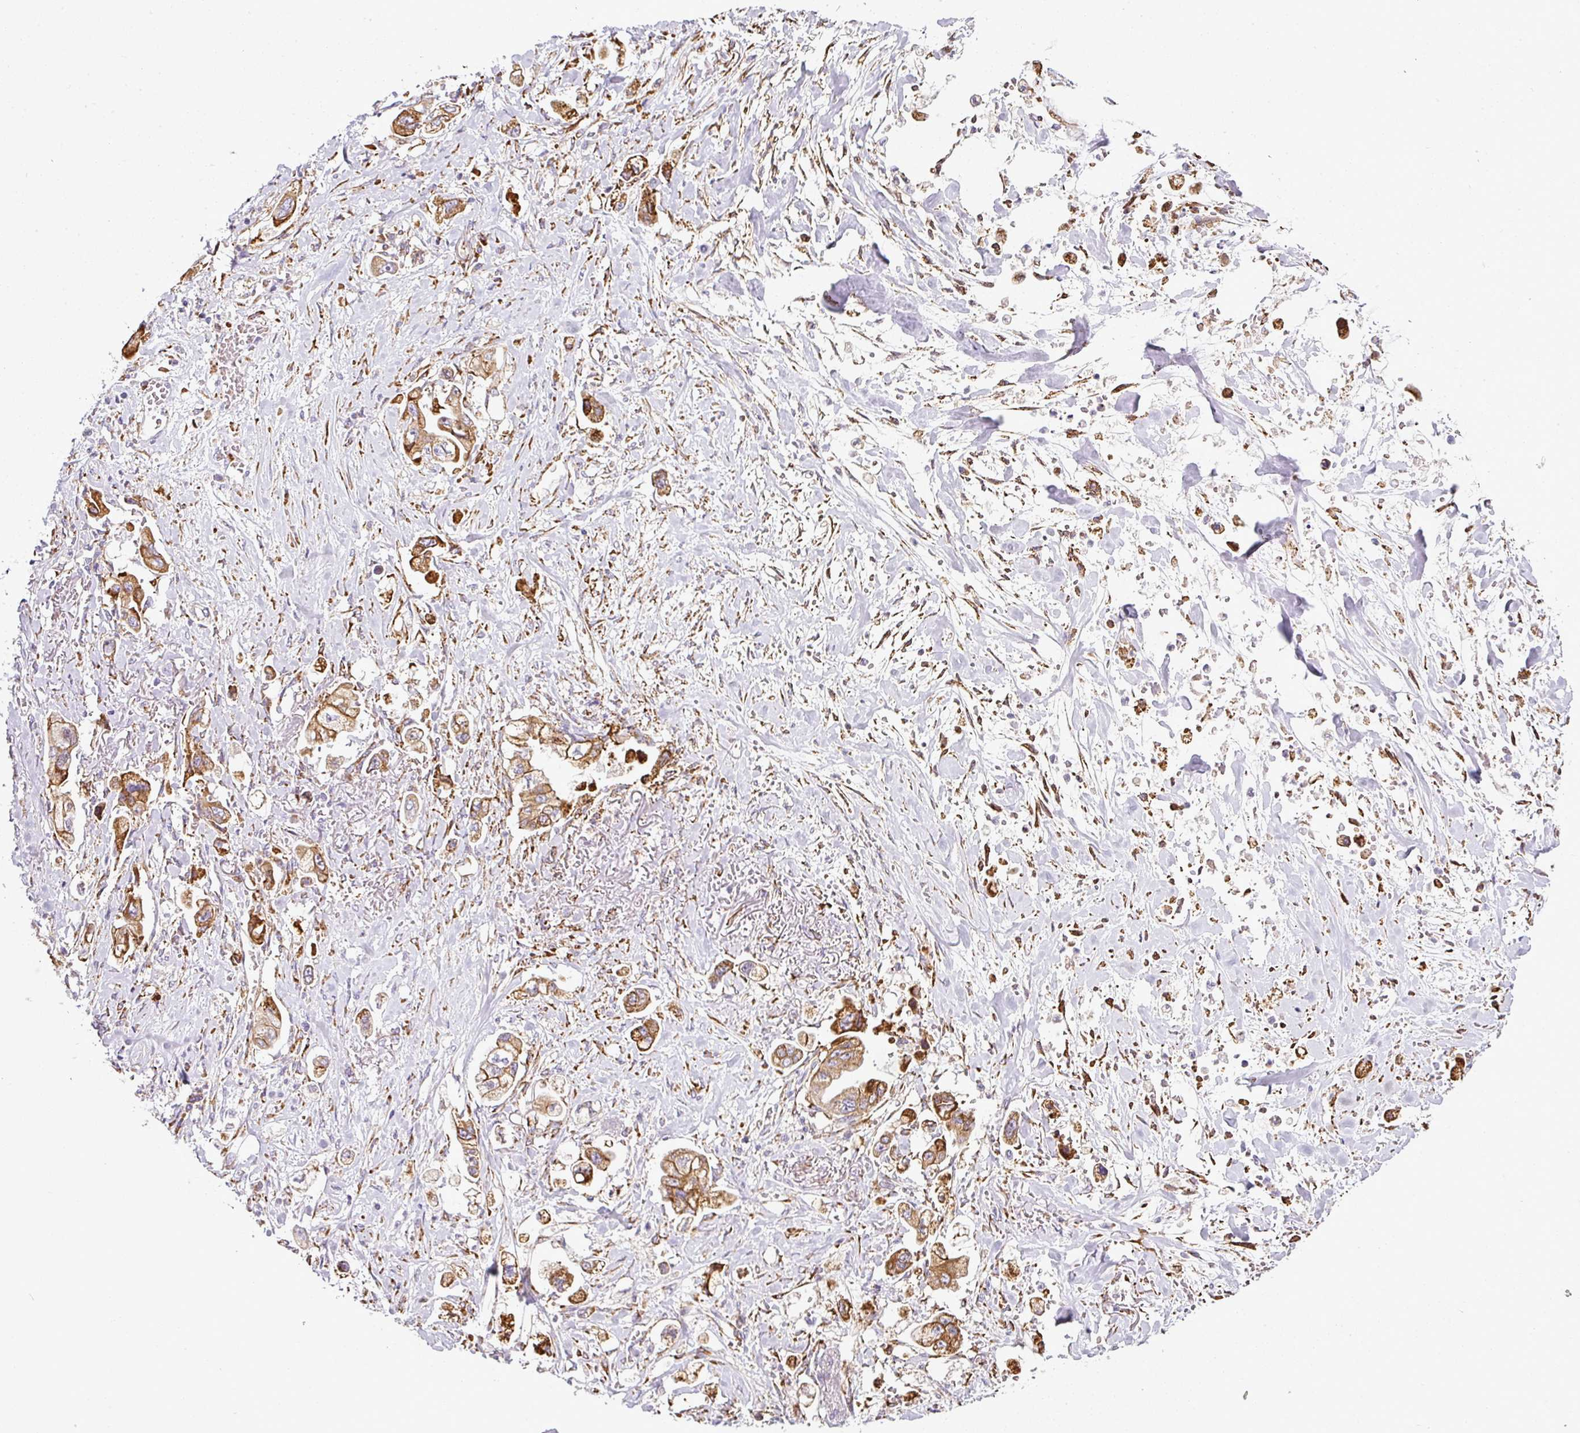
{"staining": {"intensity": "strong", "quantity": ">75%", "location": "cytoplasmic/membranous"}, "tissue": "stomach cancer", "cell_type": "Tumor cells", "image_type": "cancer", "snomed": [{"axis": "morphology", "description": "Adenocarcinoma, NOS"}, {"axis": "topography", "description": "Stomach"}], "caption": "The micrograph displays staining of stomach adenocarcinoma, revealing strong cytoplasmic/membranous protein expression (brown color) within tumor cells.", "gene": "ANKRD18A", "patient": {"sex": "male", "age": 62}}